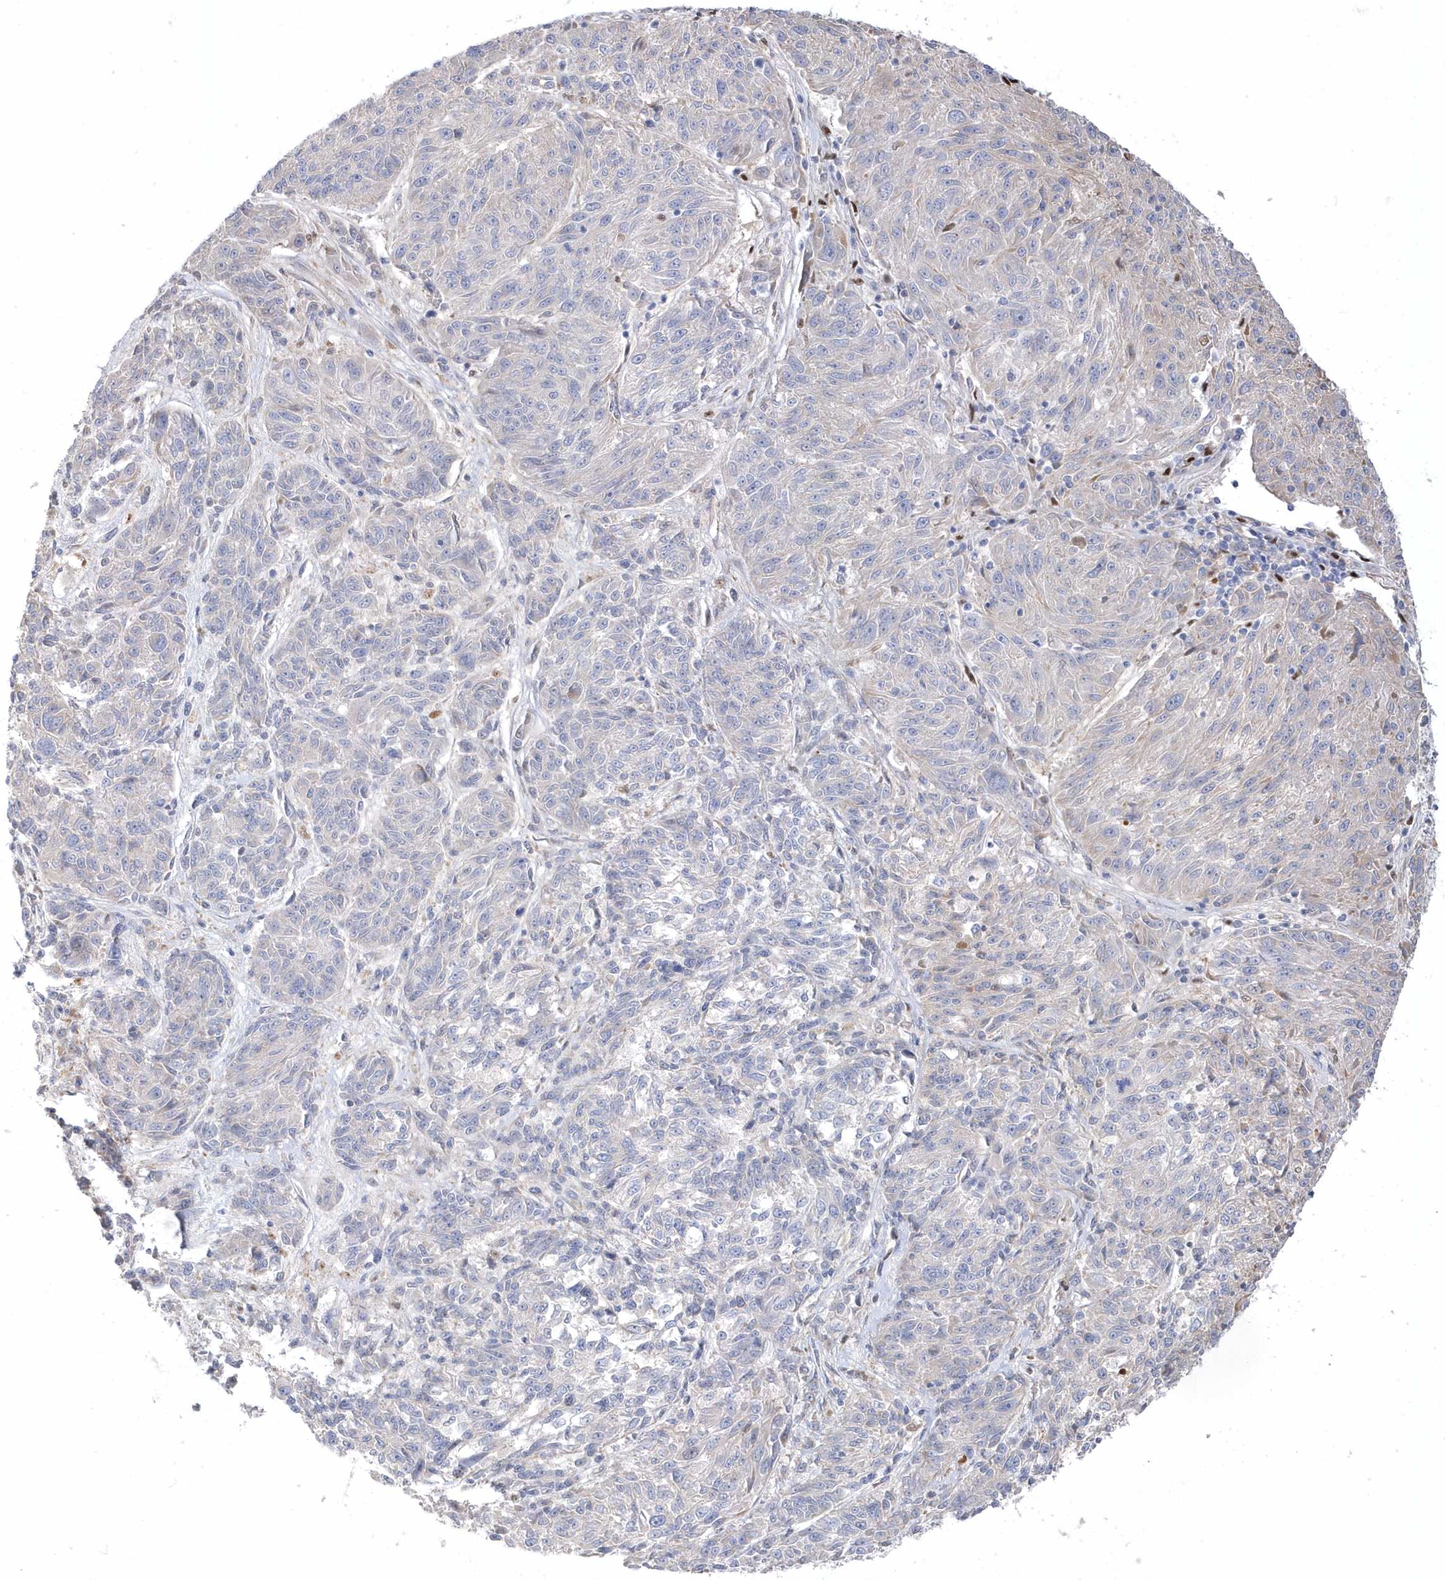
{"staining": {"intensity": "negative", "quantity": "none", "location": "none"}, "tissue": "melanoma", "cell_type": "Tumor cells", "image_type": "cancer", "snomed": [{"axis": "morphology", "description": "Malignant melanoma, NOS"}, {"axis": "topography", "description": "Skin"}], "caption": "Immunohistochemical staining of human malignant melanoma shows no significant expression in tumor cells. (Brightfield microscopy of DAB (3,3'-diaminobenzidine) immunohistochemistry at high magnification).", "gene": "GTPBP6", "patient": {"sex": "male", "age": 53}}